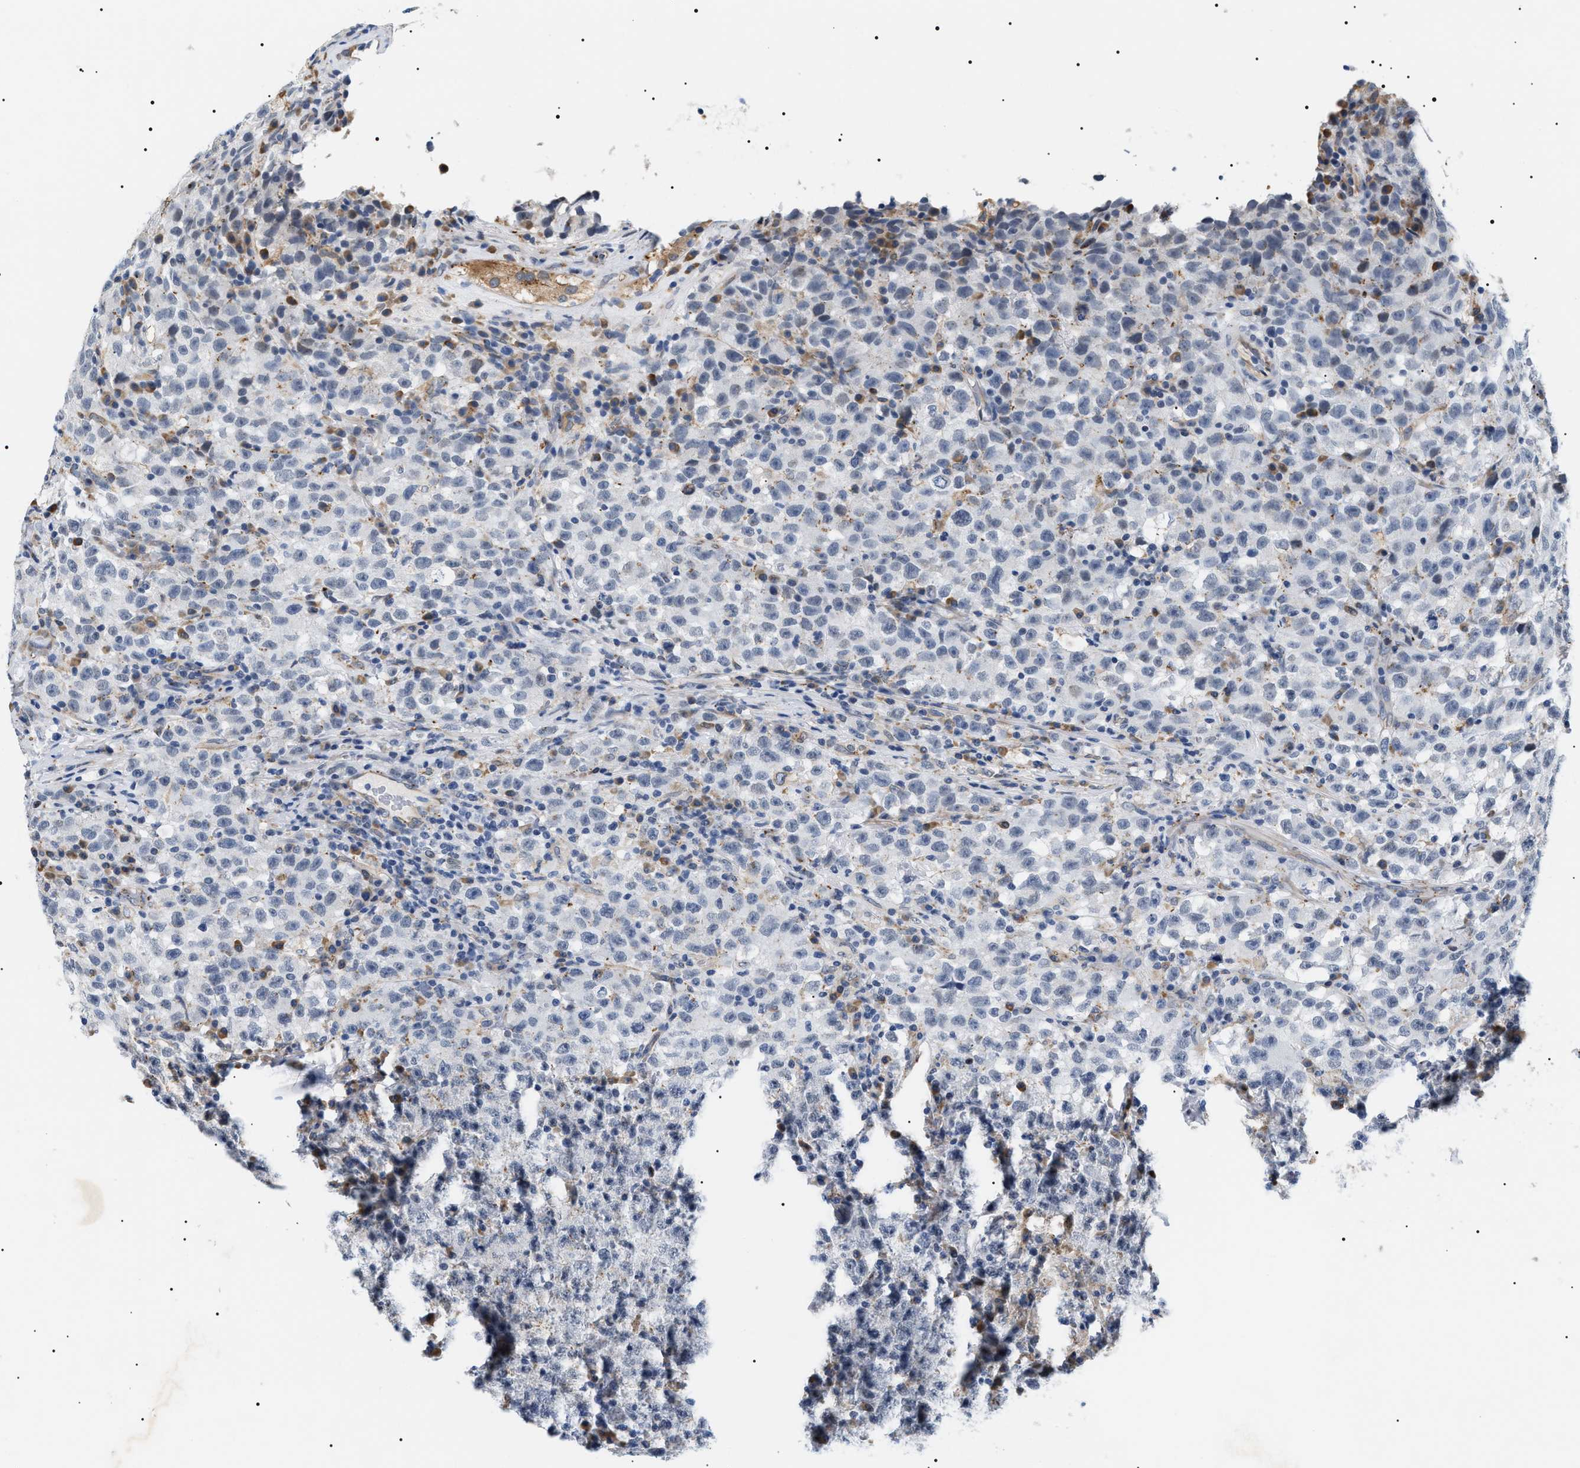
{"staining": {"intensity": "negative", "quantity": "none", "location": "none"}, "tissue": "testis cancer", "cell_type": "Tumor cells", "image_type": "cancer", "snomed": [{"axis": "morphology", "description": "Seminoma, NOS"}, {"axis": "topography", "description": "Testis"}], "caption": "The IHC image has no significant positivity in tumor cells of testis seminoma tissue.", "gene": "HSD17B11", "patient": {"sex": "male", "age": 22}}